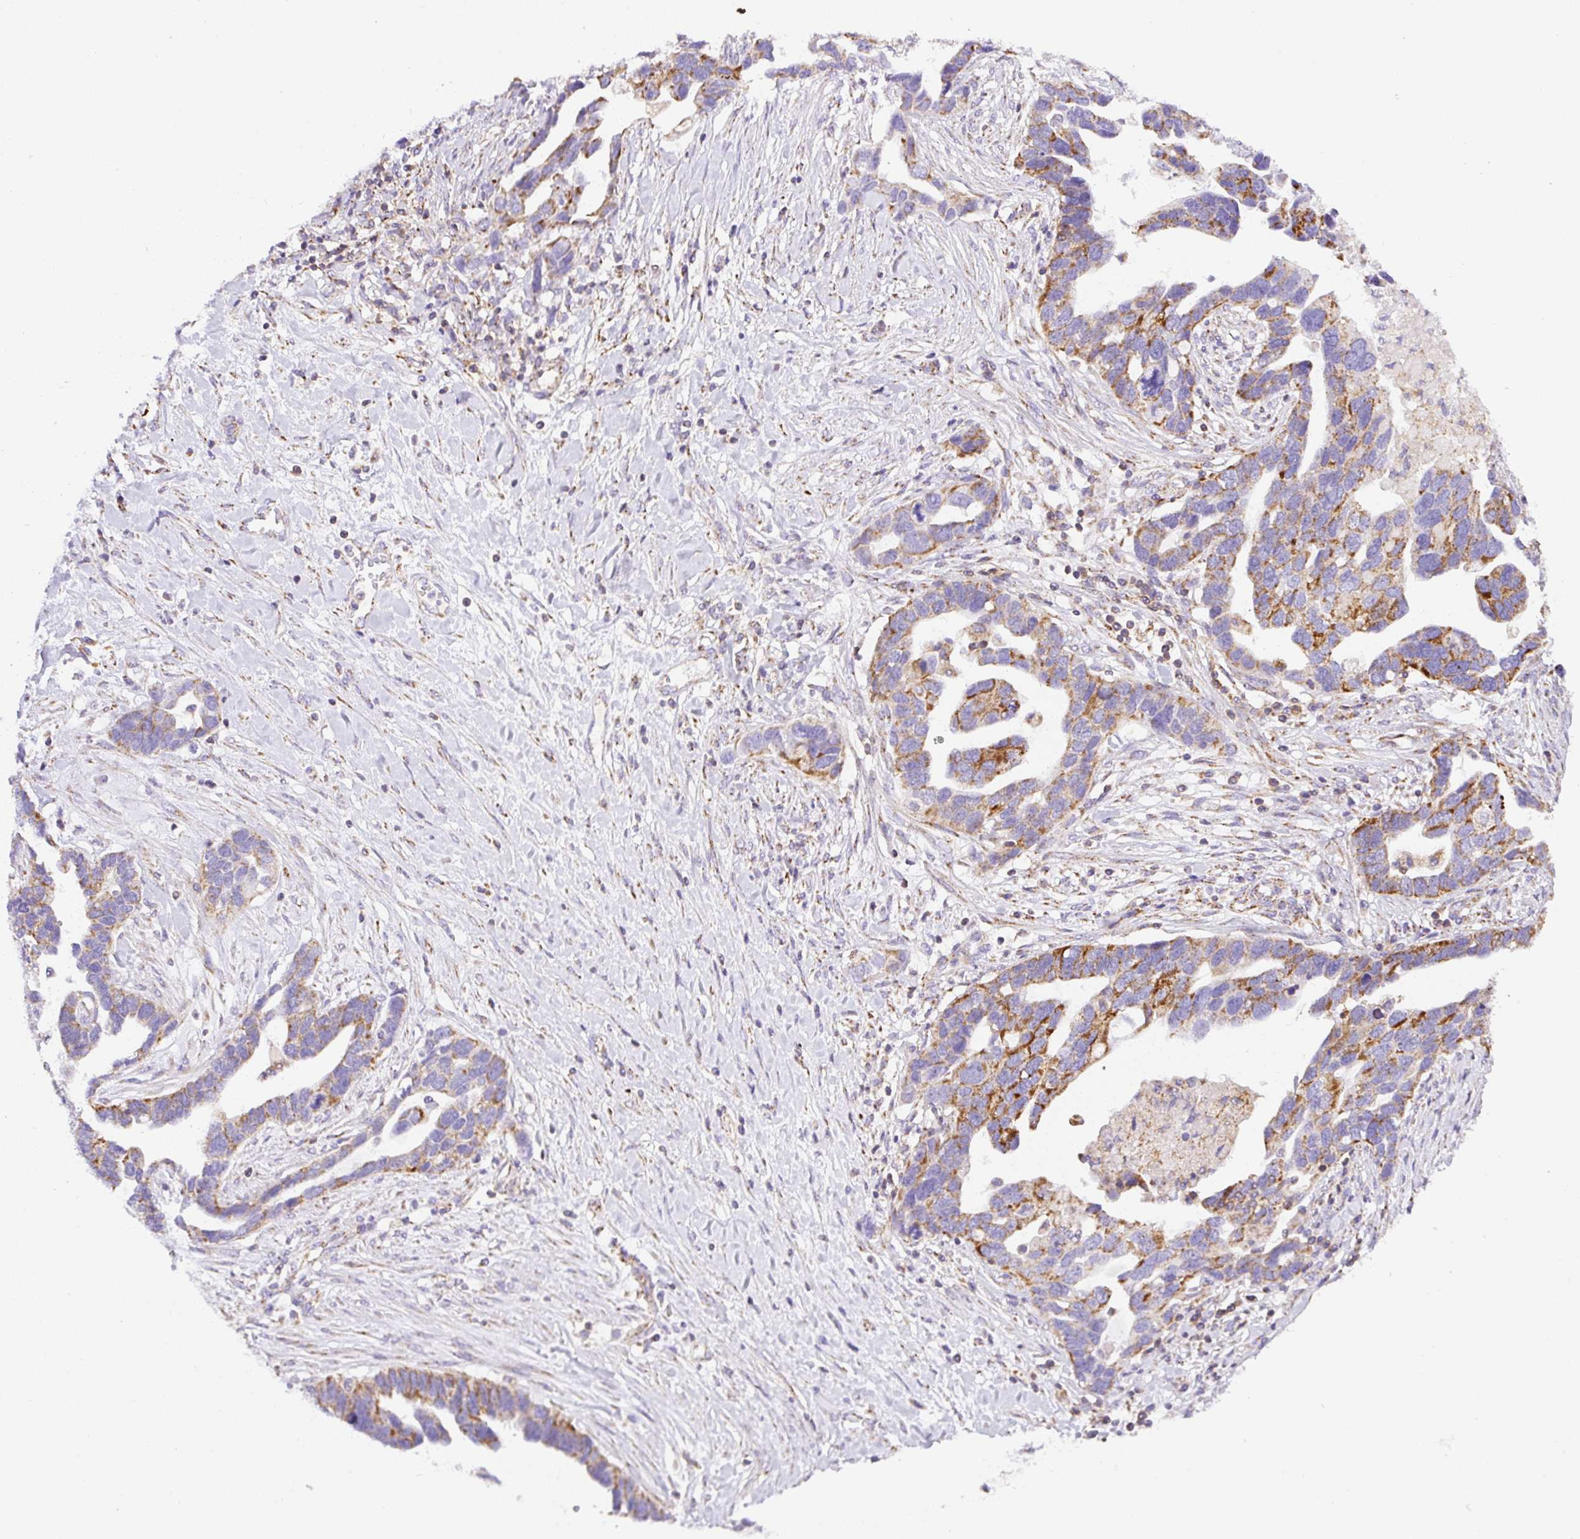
{"staining": {"intensity": "moderate", "quantity": "25%-75%", "location": "cytoplasmic/membranous"}, "tissue": "ovarian cancer", "cell_type": "Tumor cells", "image_type": "cancer", "snomed": [{"axis": "morphology", "description": "Cystadenocarcinoma, serous, NOS"}, {"axis": "topography", "description": "Ovary"}], "caption": "A high-resolution histopathology image shows immunohistochemistry (IHC) staining of ovarian cancer, which exhibits moderate cytoplasmic/membranous staining in approximately 25%-75% of tumor cells. (DAB = brown stain, brightfield microscopy at high magnification).", "gene": "NF1", "patient": {"sex": "female", "age": 54}}